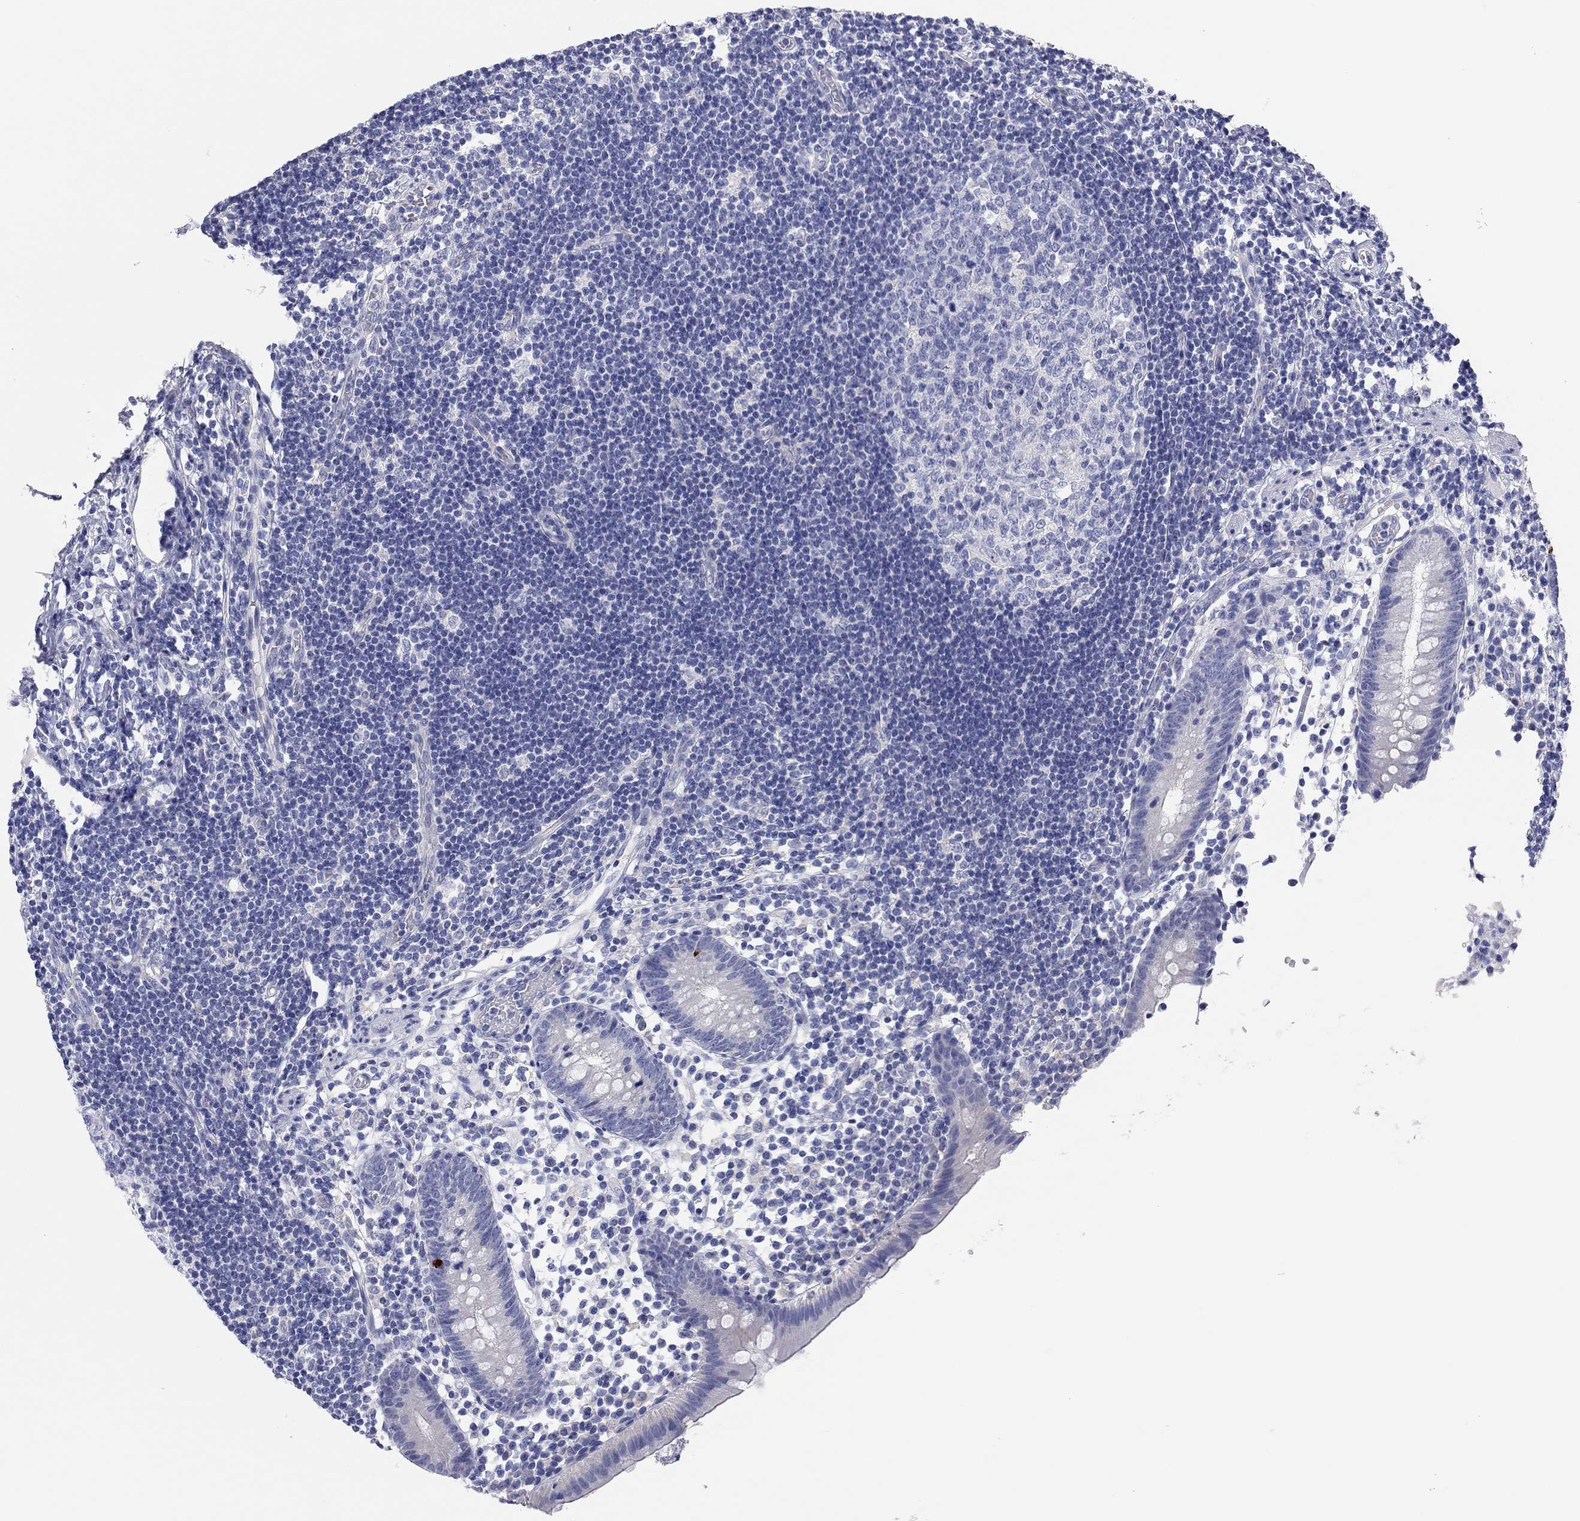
{"staining": {"intensity": "strong", "quantity": "<25%", "location": "cytoplasmic/membranous"}, "tissue": "appendix", "cell_type": "Glandular cells", "image_type": "normal", "snomed": [{"axis": "morphology", "description": "Normal tissue, NOS"}, {"axis": "topography", "description": "Appendix"}], "caption": "Strong cytoplasmic/membranous protein expression is appreciated in approximately <25% of glandular cells in appendix. (Stains: DAB (3,3'-diaminobenzidine) in brown, nuclei in blue, Microscopy: brightfield microscopy at high magnification).", "gene": "ENSG00000269035", "patient": {"sex": "female", "age": 40}}